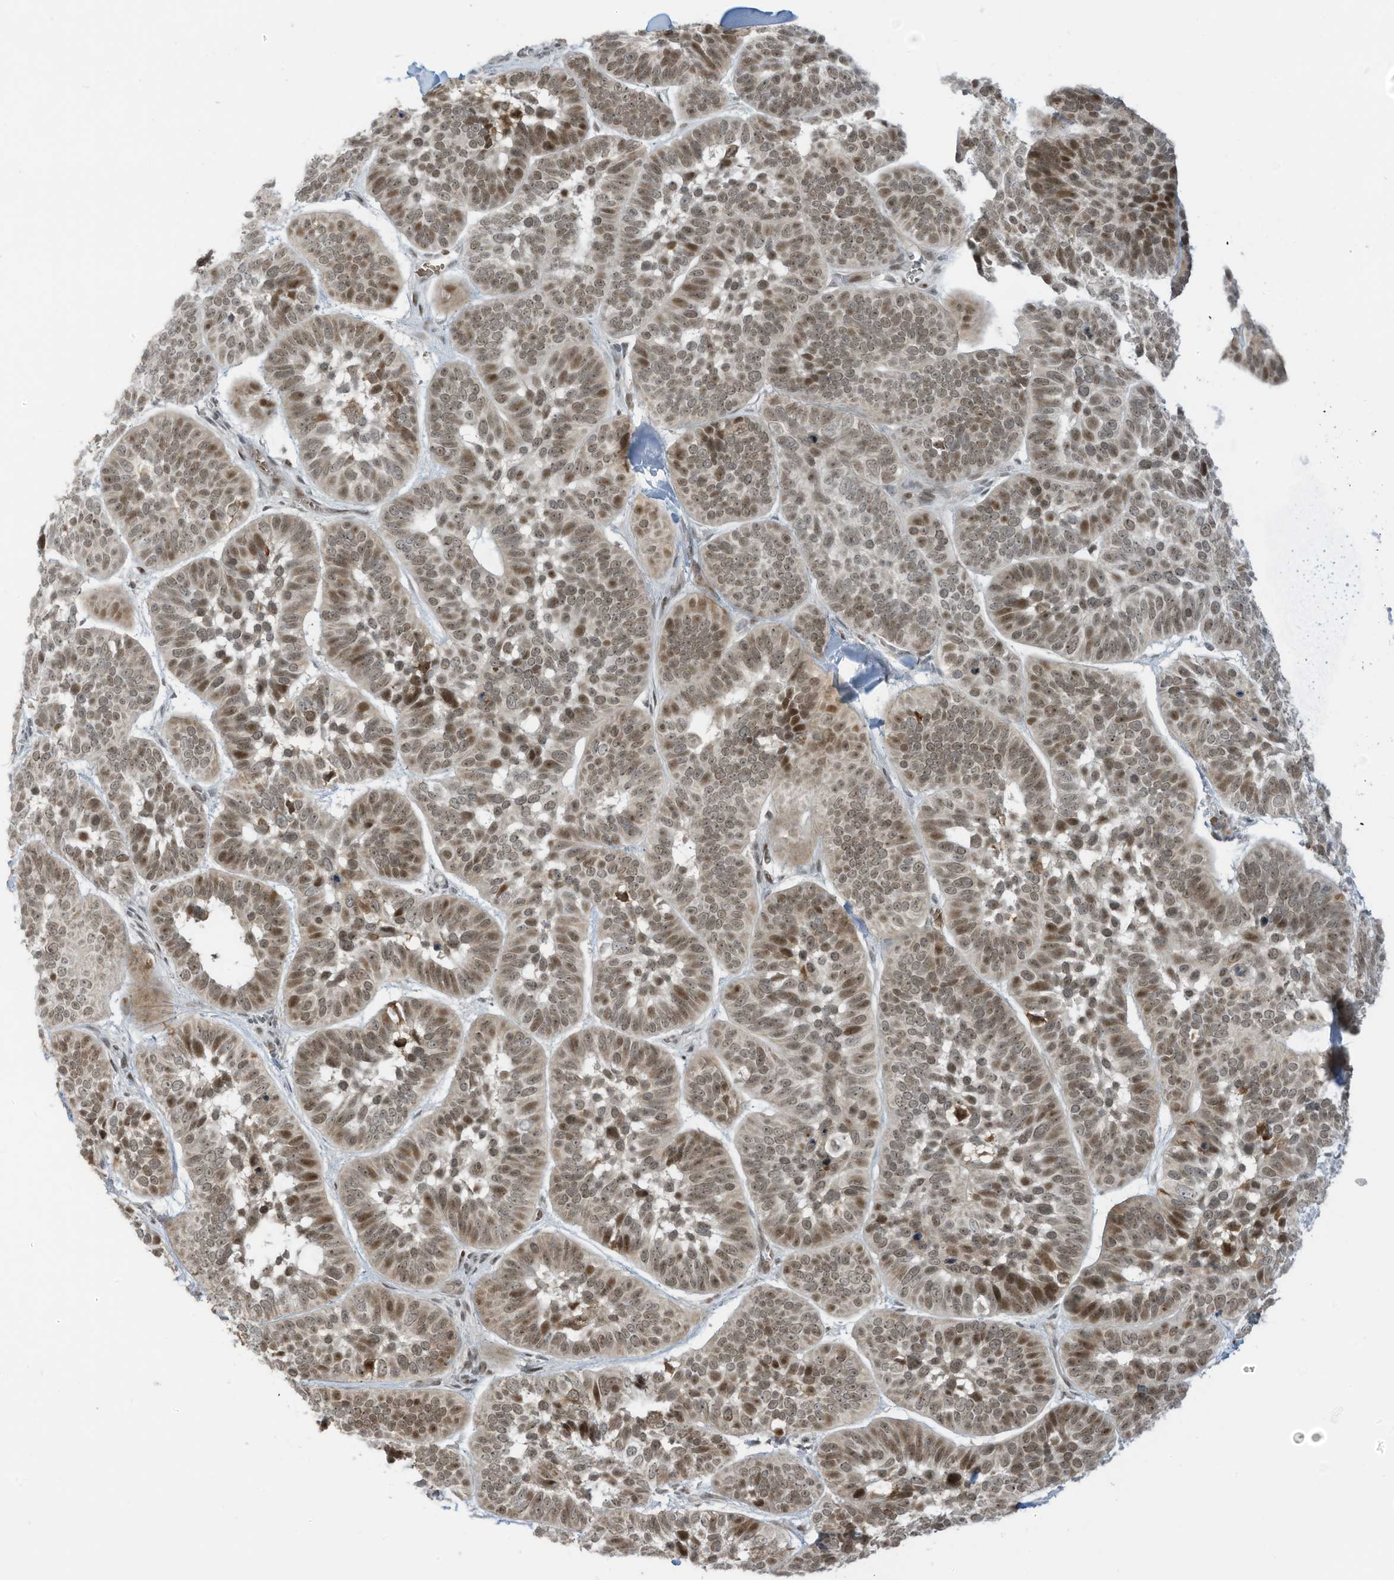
{"staining": {"intensity": "moderate", "quantity": ">75%", "location": "nuclear"}, "tissue": "skin cancer", "cell_type": "Tumor cells", "image_type": "cancer", "snomed": [{"axis": "morphology", "description": "Basal cell carcinoma"}, {"axis": "topography", "description": "Skin"}], "caption": "Immunohistochemical staining of basal cell carcinoma (skin) shows moderate nuclear protein positivity in about >75% of tumor cells.", "gene": "ZCWPW2", "patient": {"sex": "male", "age": 62}}